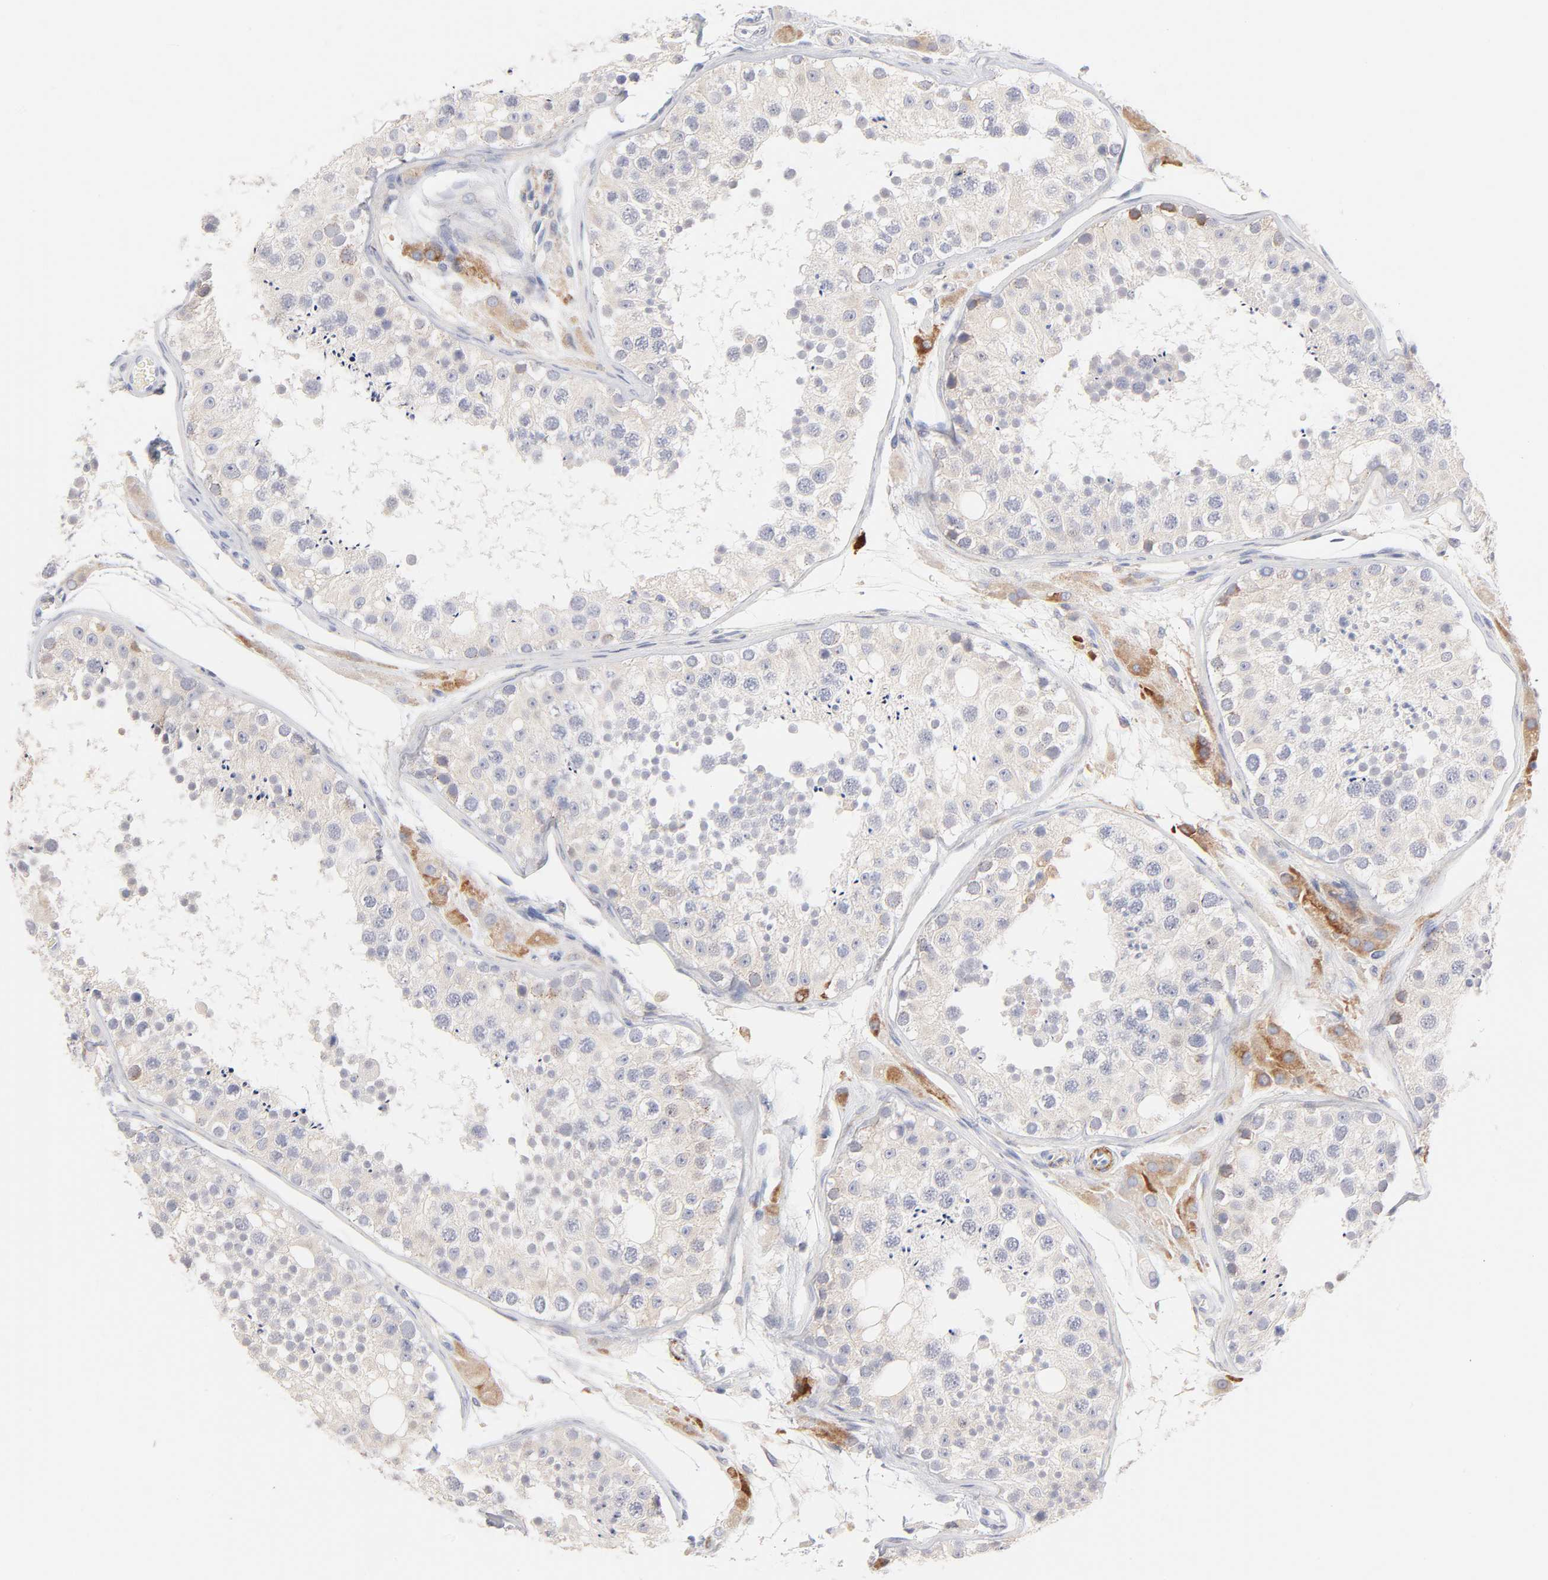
{"staining": {"intensity": "weak", "quantity": ">75%", "location": "cytoplasmic/membranous"}, "tissue": "testis", "cell_type": "Cells in seminiferous ducts", "image_type": "normal", "snomed": [{"axis": "morphology", "description": "Normal tissue, NOS"}, {"axis": "topography", "description": "Testis"}], "caption": "Immunohistochemistry micrograph of normal testis: testis stained using immunohistochemistry (IHC) reveals low levels of weak protein expression localized specifically in the cytoplasmic/membranous of cells in seminiferous ducts, appearing as a cytoplasmic/membranous brown color.", "gene": "MID1", "patient": {"sex": "male", "age": 26}}